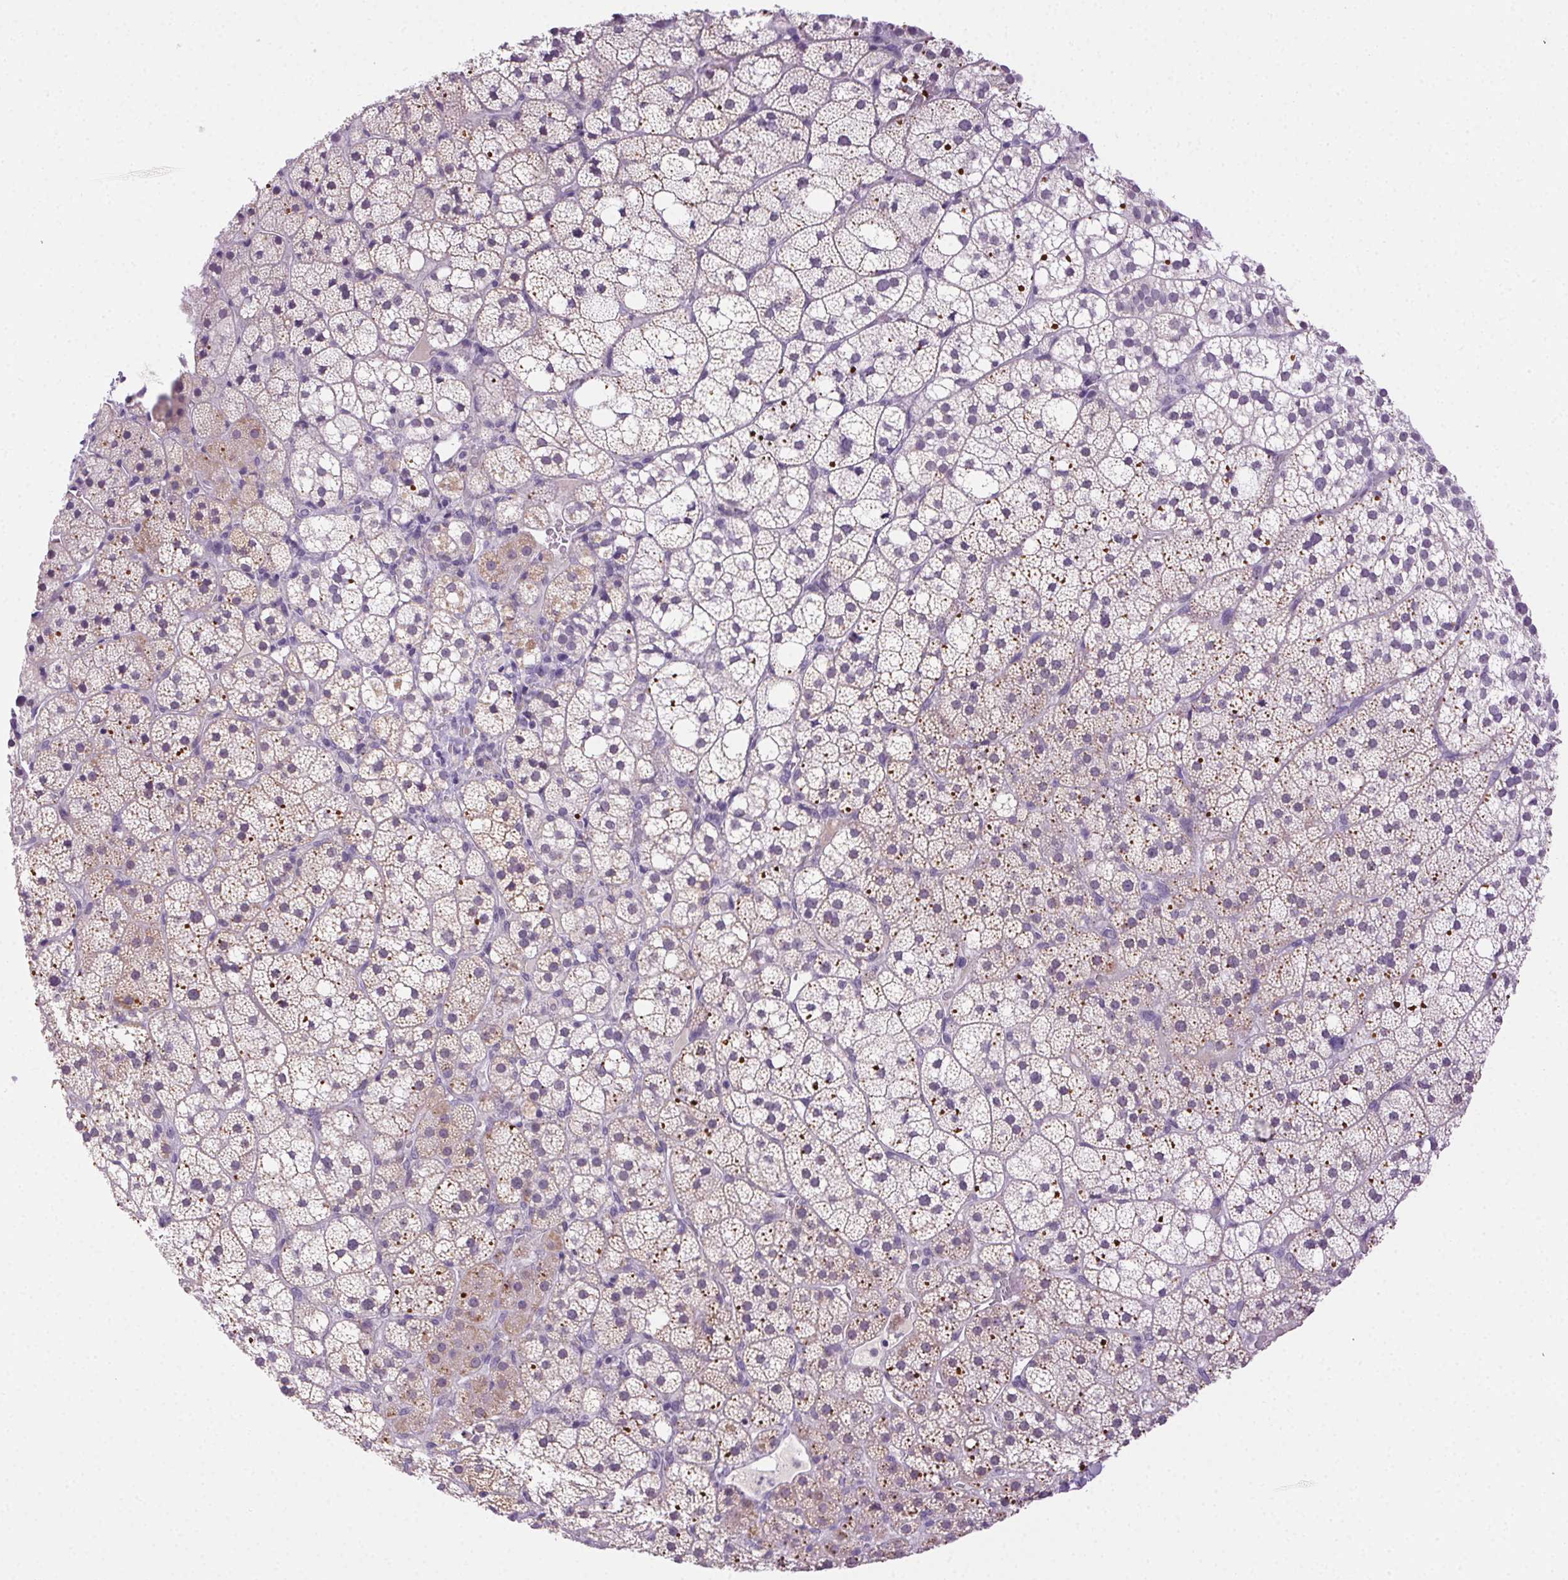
{"staining": {"intensity": "moderate", "quantity": "<25%", "location": "cytoplasmic/membranous"}, "tissue": "adrenal gland", "cell_type": "Glandular cells", "image_type": "normal", "snomed": [{"axis": "morphology", "description": "Normal tissue, NOS"}, {"axis": "topography", "description": "Adrenal gland"}], "caption": "This photomicrograph exhibits unremarkable adrenal gland stained with immunohistochemistry to label a protein in brown. The cytoplasmic/membranous of glandular cells show moderate positivity for the protein. Nuclei are counter-stained blue.", "gene": "CLDN10", "patient": {"sex": "male", "age": 53}}